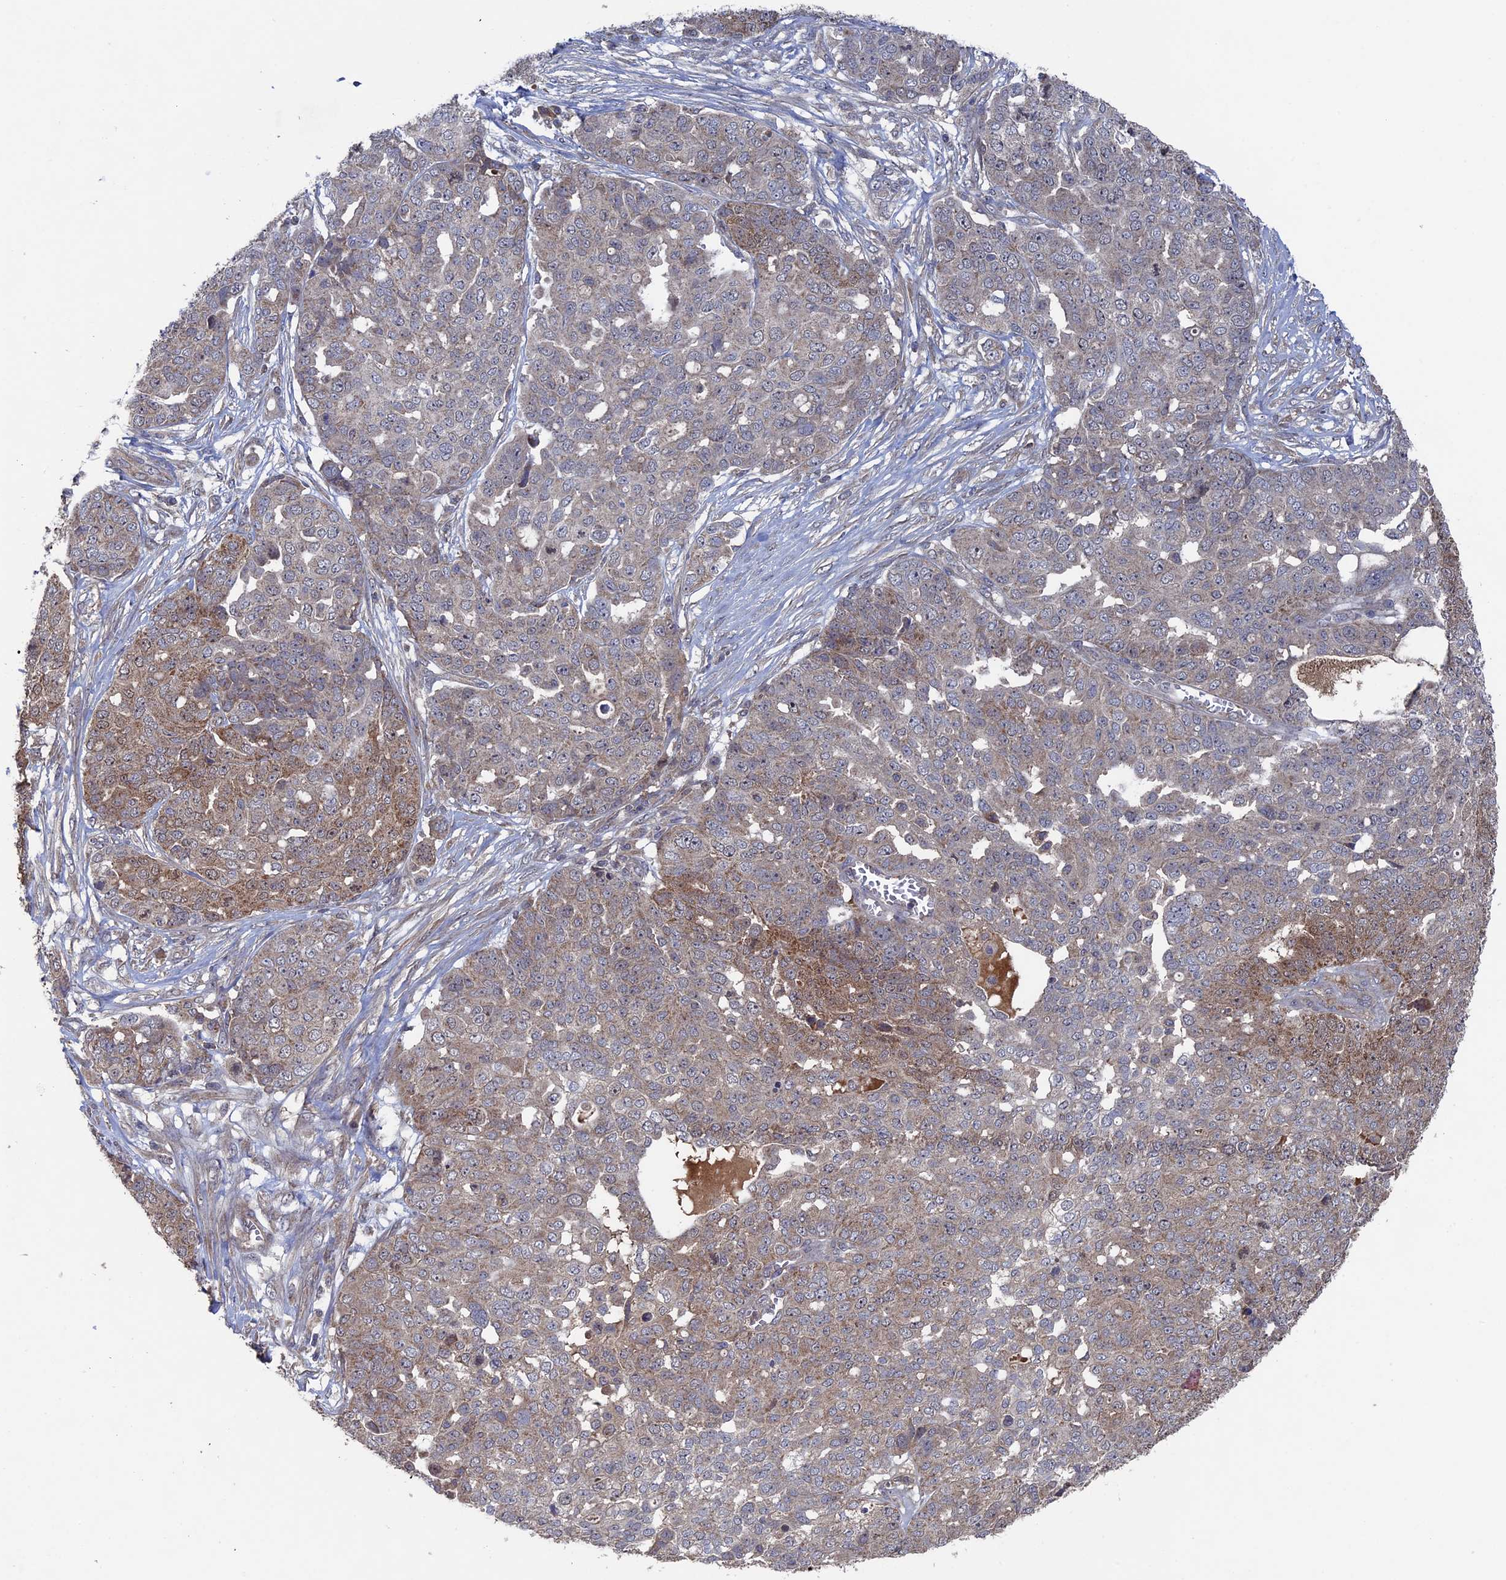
{"staining": {"intensity": "moderate", "quantity": "<25%", "location": "cytoplasmic/membranous"}, "tissue": "ovarian cancer", "cell_type": "Tumor cells", "image_type": "cancer", "snomed": [{"axis": "morphology", "description": "Cystadenocarcinoma, serous, NOS"}, {"axis": "topography", "description": "Soft tissue"}, {"axis": "topography", "description": "Ovary"}], "caption": "Protein expression analysis of human ovarian cancer reveals moderate cytoplasmic/membranous expression in approximately <25% of tumor cells.", "gene": "RAB15", "patient": {"sex": "female", "age": 57}}